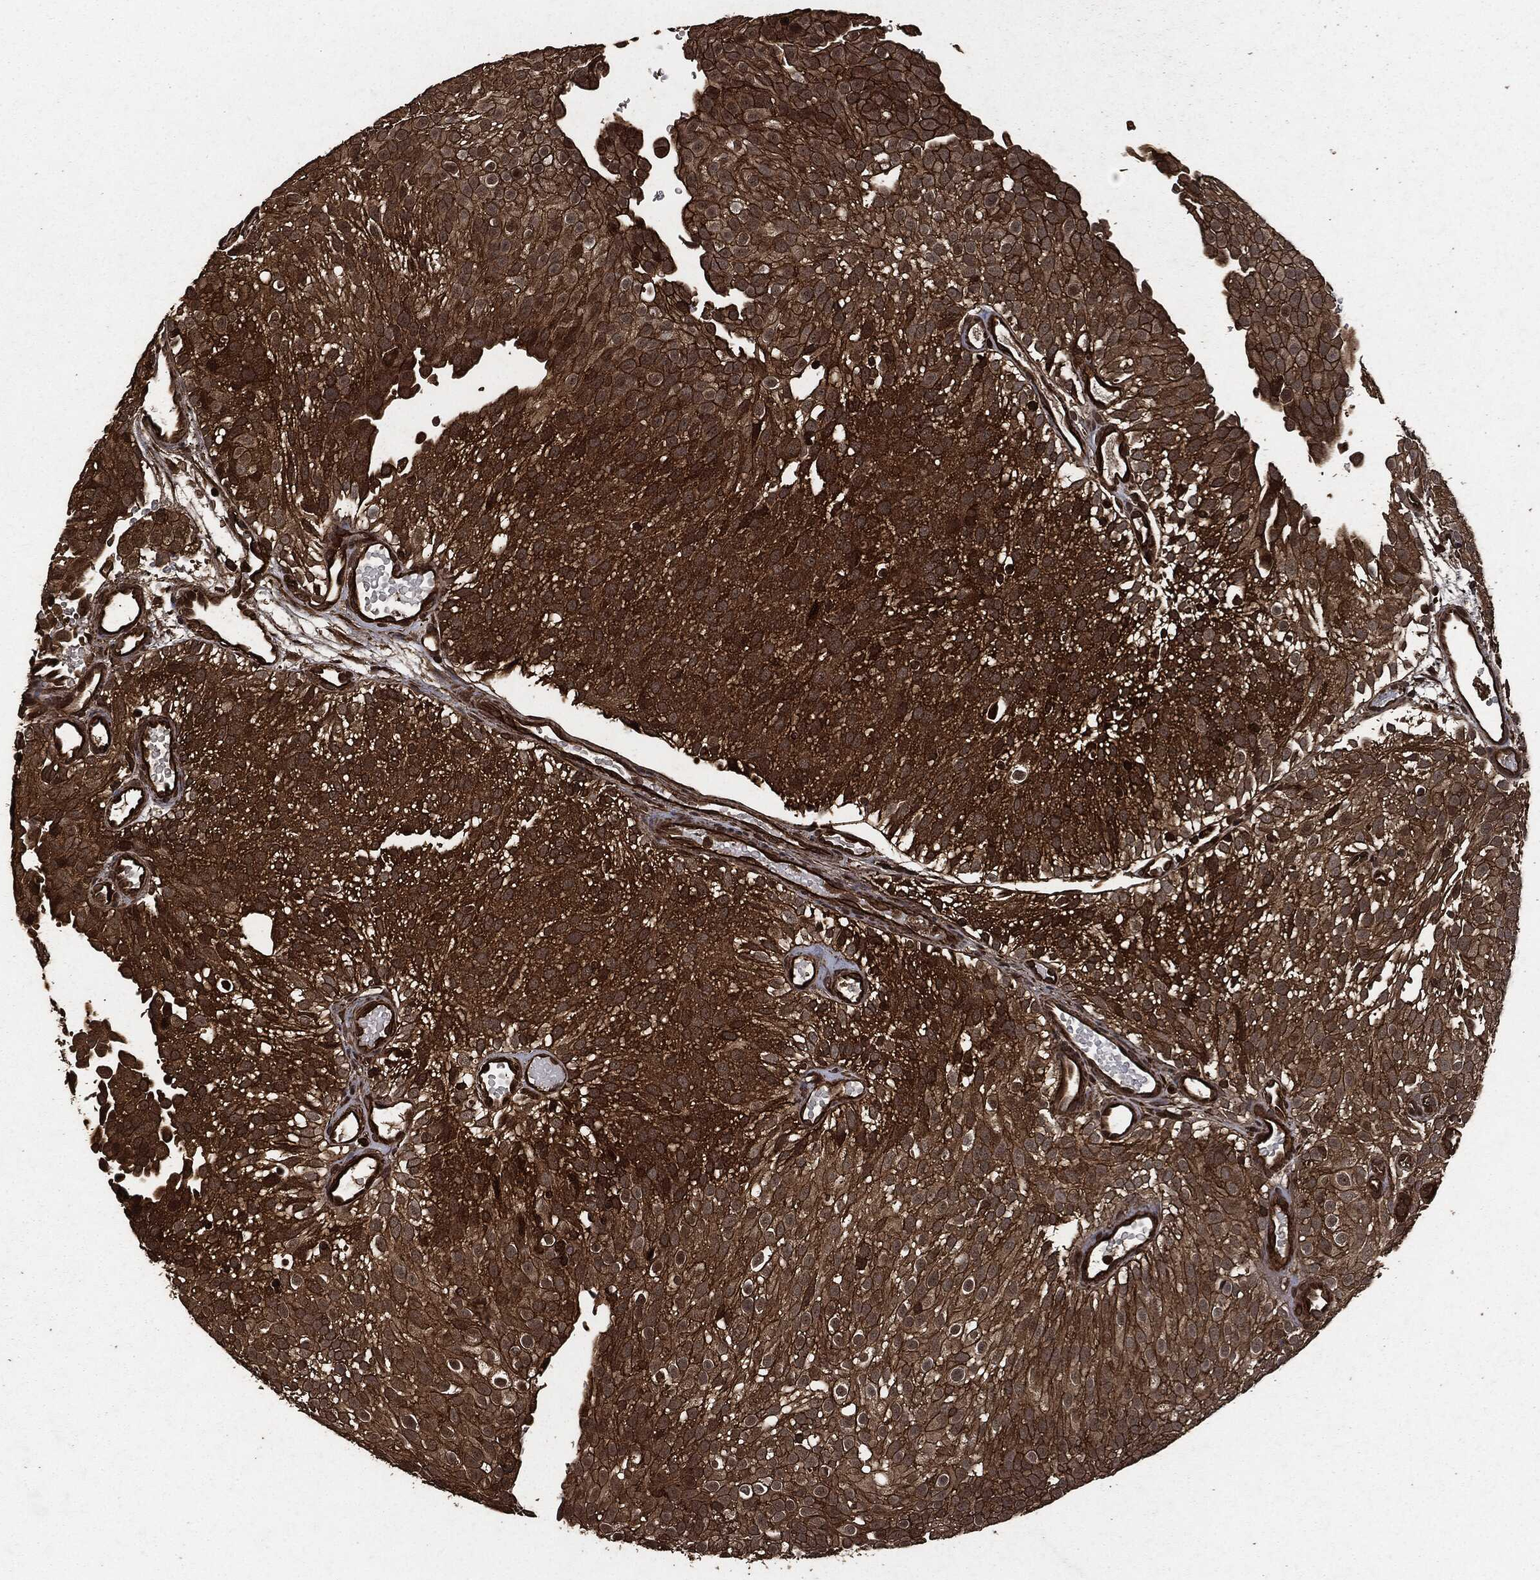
{"staining": {"intensity": "strong", "quantity": ">75%", "location": "cytoplasmic/membranous"}, "tissue": "urothelial cancer", "cell_type": "Tumor cells", "image_type": "cancer", "snomed": [{"axis": "morphology", "description": "Urothelial carcinoma, Low grade"}, {"axis": "topography", "description": "Urinary bladder"}], "caption": "IHC of human urothelial carcinoma (low-grade) exhibits high levels of strong cytoplasmic/membranous expression in approximately >75% of tumor cells.", "gene": "HRAS", "patient": {"sex": "male", "age": 78}}